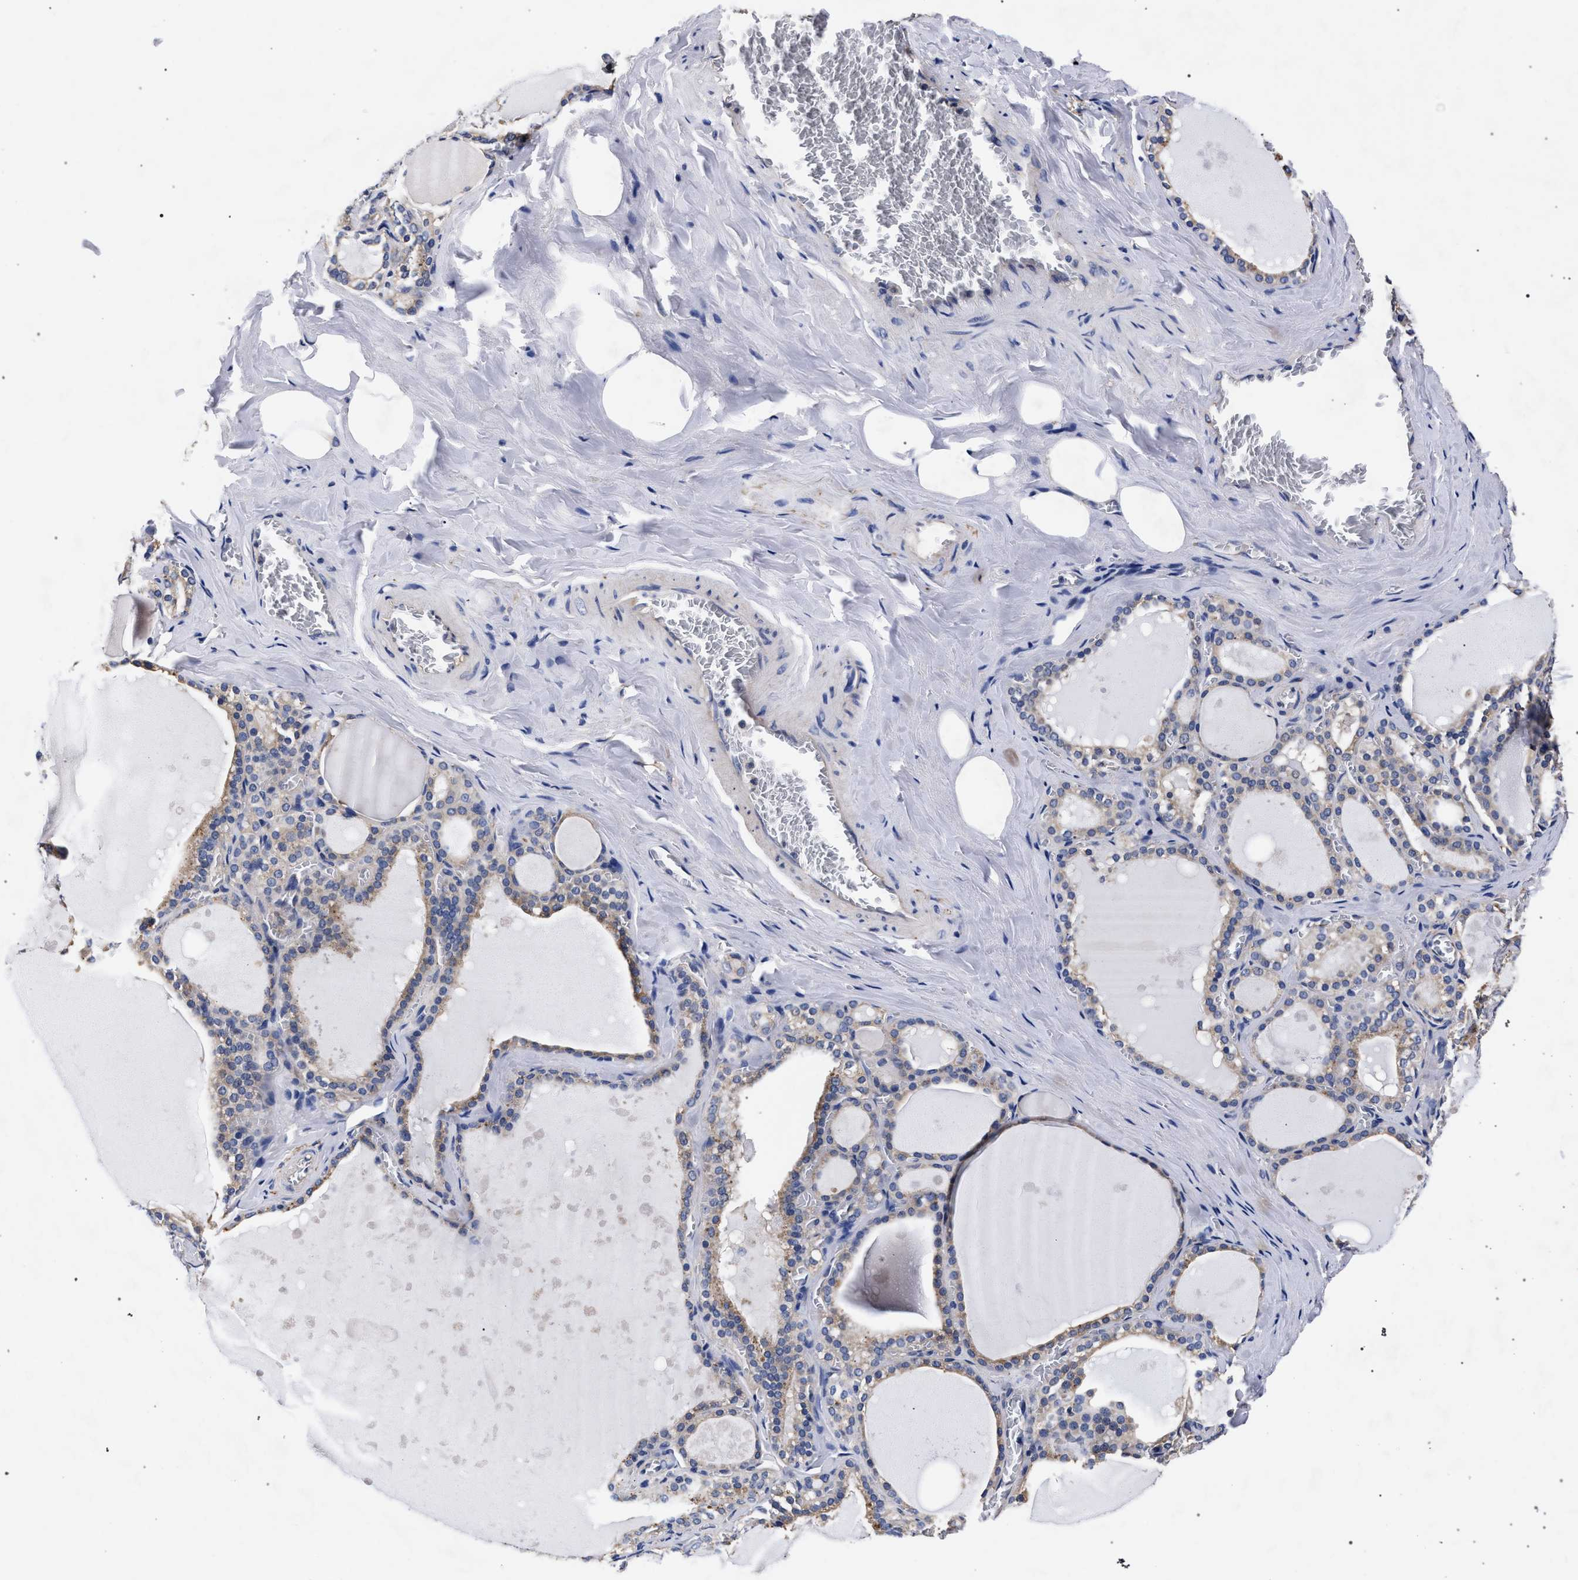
{"staining": {"intensity": "weak", "quantity": "25%-75%", "location": "cytoplasmic/membranous"}, "tissue": "thyroid gland", "cell_type": "Glandular cells", "image_type": "normal", "snomed": [{"axis": "morphology", "description": "Normal tissue, NOS"}, {"axis": "topography", "description": "Thyroid gland"}], "caption": "About 25%-75% of glandular cells in benign human thyroid gland reveal weak cytoplasmic/membranous protein staining as visualized by brown immunohistochemical staining.", "gene": "CFAP95", "patient": {"sex": "male", "age": 56}}